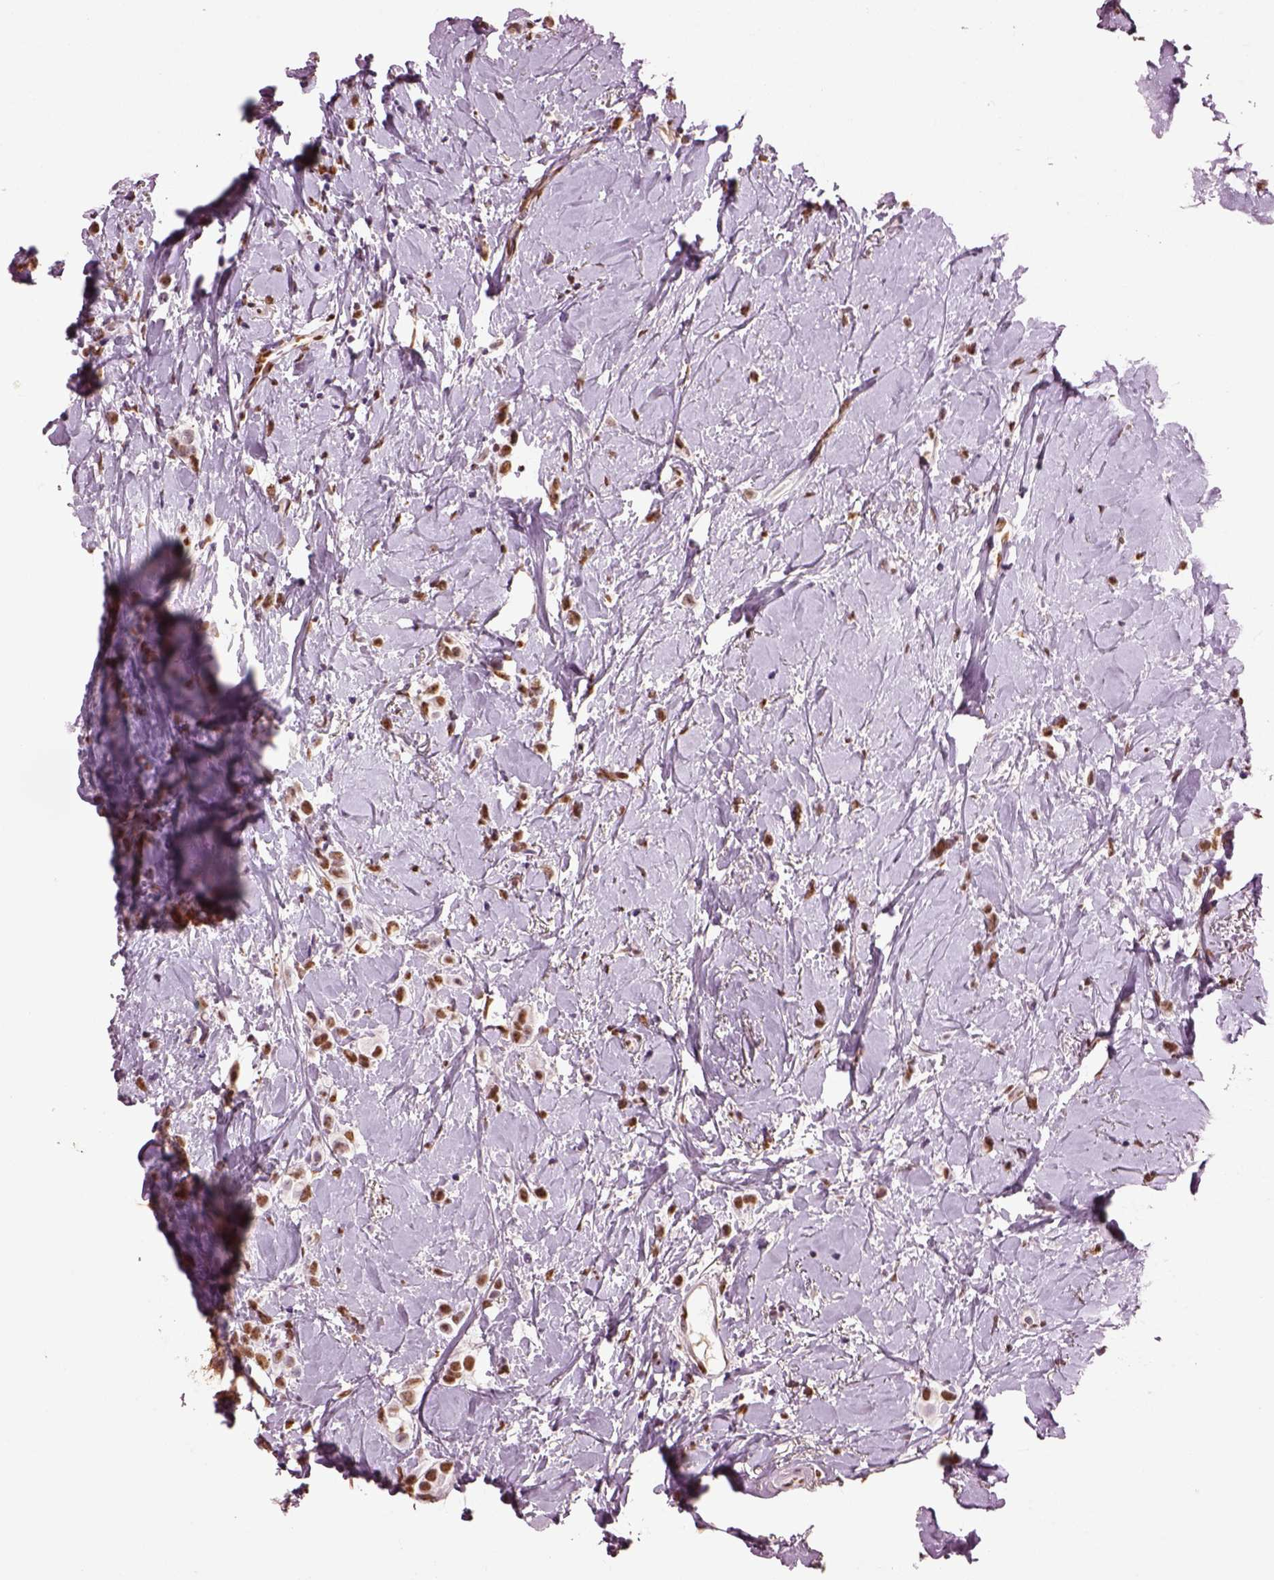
{"staining": {"intensity": "strong", "quantity": ">75%", "location": "nuclear"}, "tissue": "breast cancer", "cell_type": "Tumor cells", "image_type": "cancer", "snomed": [{"axis": "morphology", "description": "Lobular carcinoma"}, {"axis": "topography", "description": "Breast"}], "caption": "Immunohistochemistry (IHC) staining of breast lobular carcinoma, which exhibits high levels of strong nuclear staining in about >75% of tumor cells indicating strong nuclear protein positivity. The staining was performed using DAB (3,3'-diaminobenzidine) (brown) for protein detection and nuclei were counterstained in hematoxylin (blue).", "gene": "DDX3X", "patient": {"sex": "female", "age": 66}}